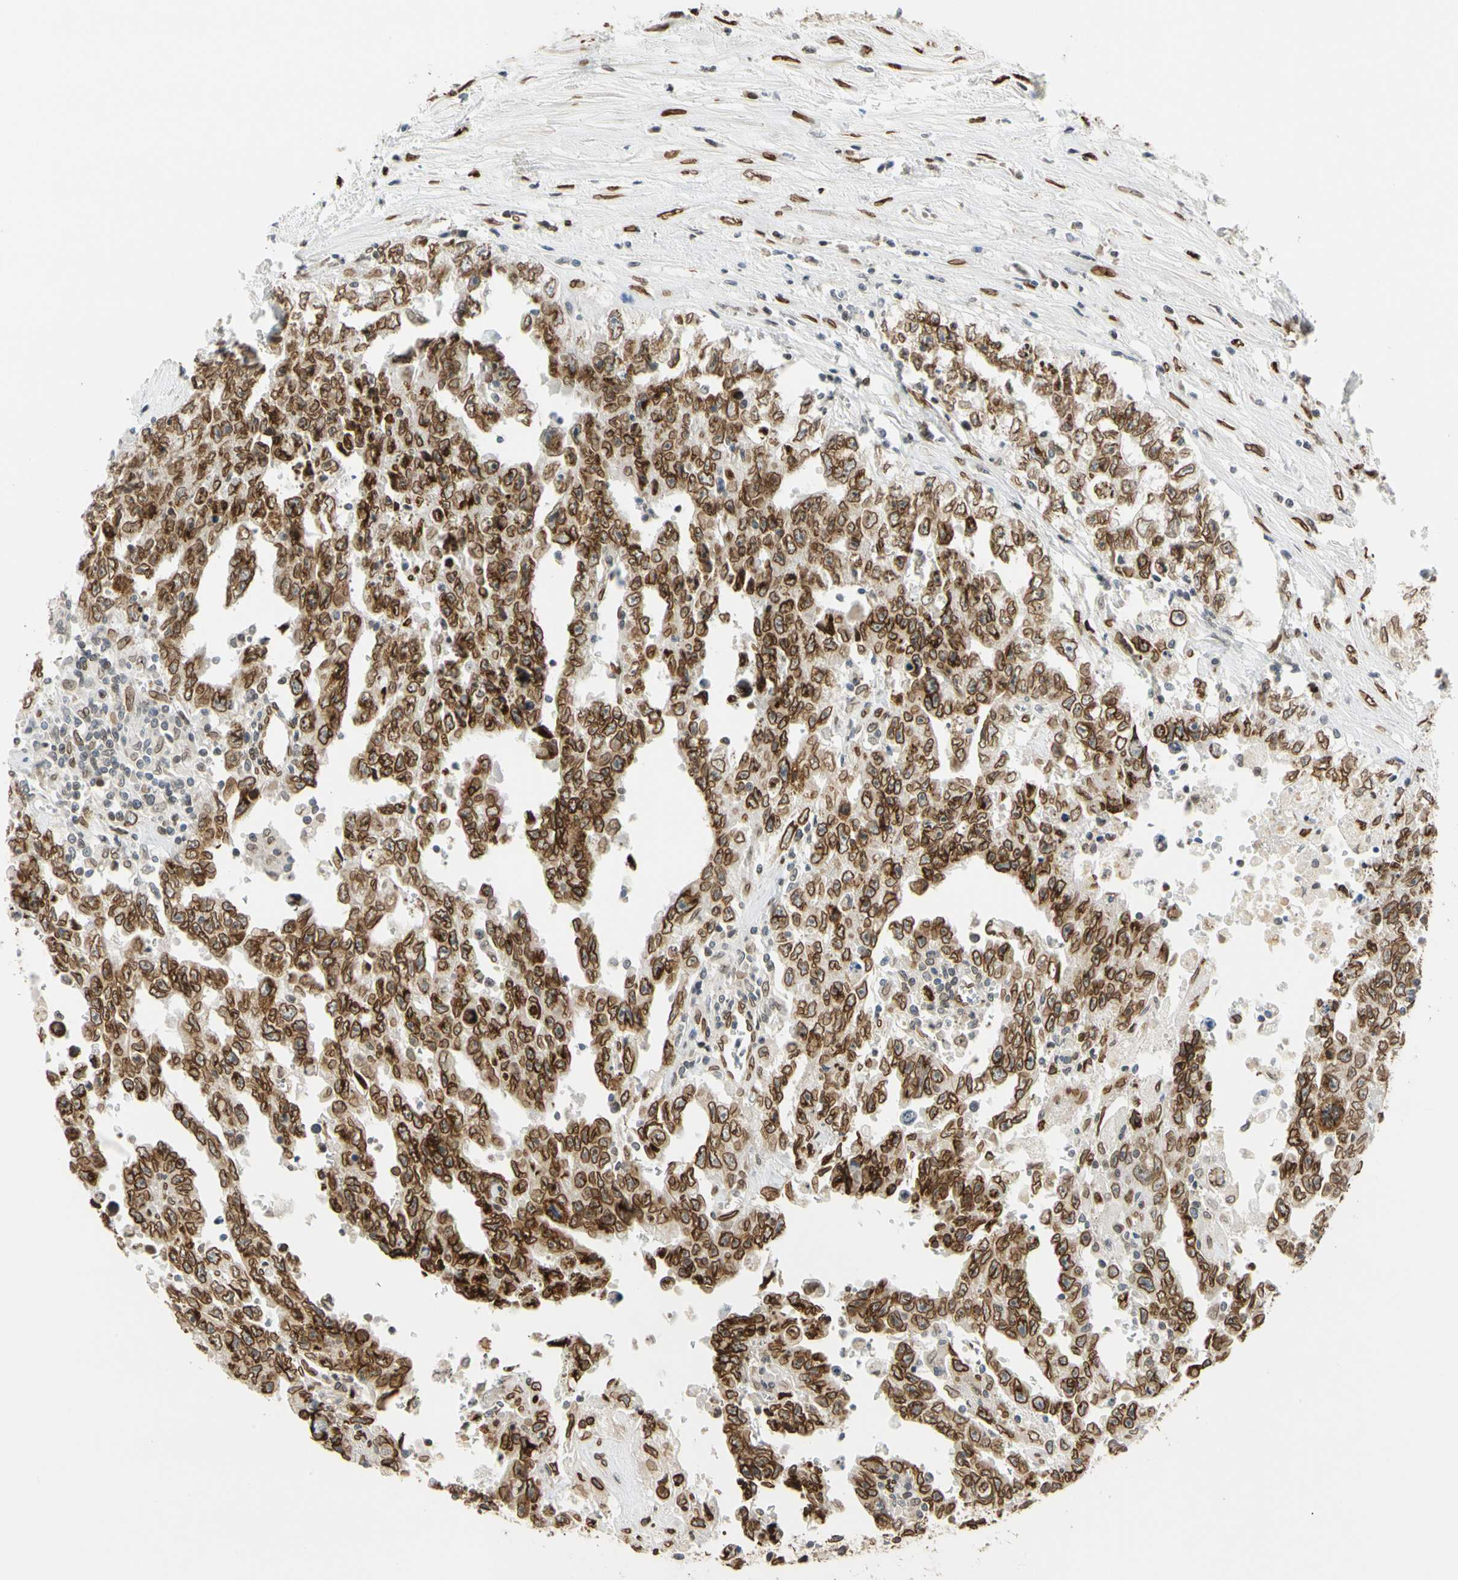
{"staining": {"intensity": "strong", "quantity": ">75%", "location": "cytoplasmic/membranous,nuclear"}, "tissue": "testis cancer", "cell_type": "Tumor cells", "image_type": "cancer", "snomed": [{"axis": "morphology", "description": "Carcinoma, Embryonal, NOS"}, {"axis": "topography", "description": "Testis"}], "caption": "A brown stain shows strong cytoplasmic/membranous and nuclear staining of a protein in human testis cancer tumor cells.", "gene": "SUN1", "patient": {"sex": "male", "age": 28}}